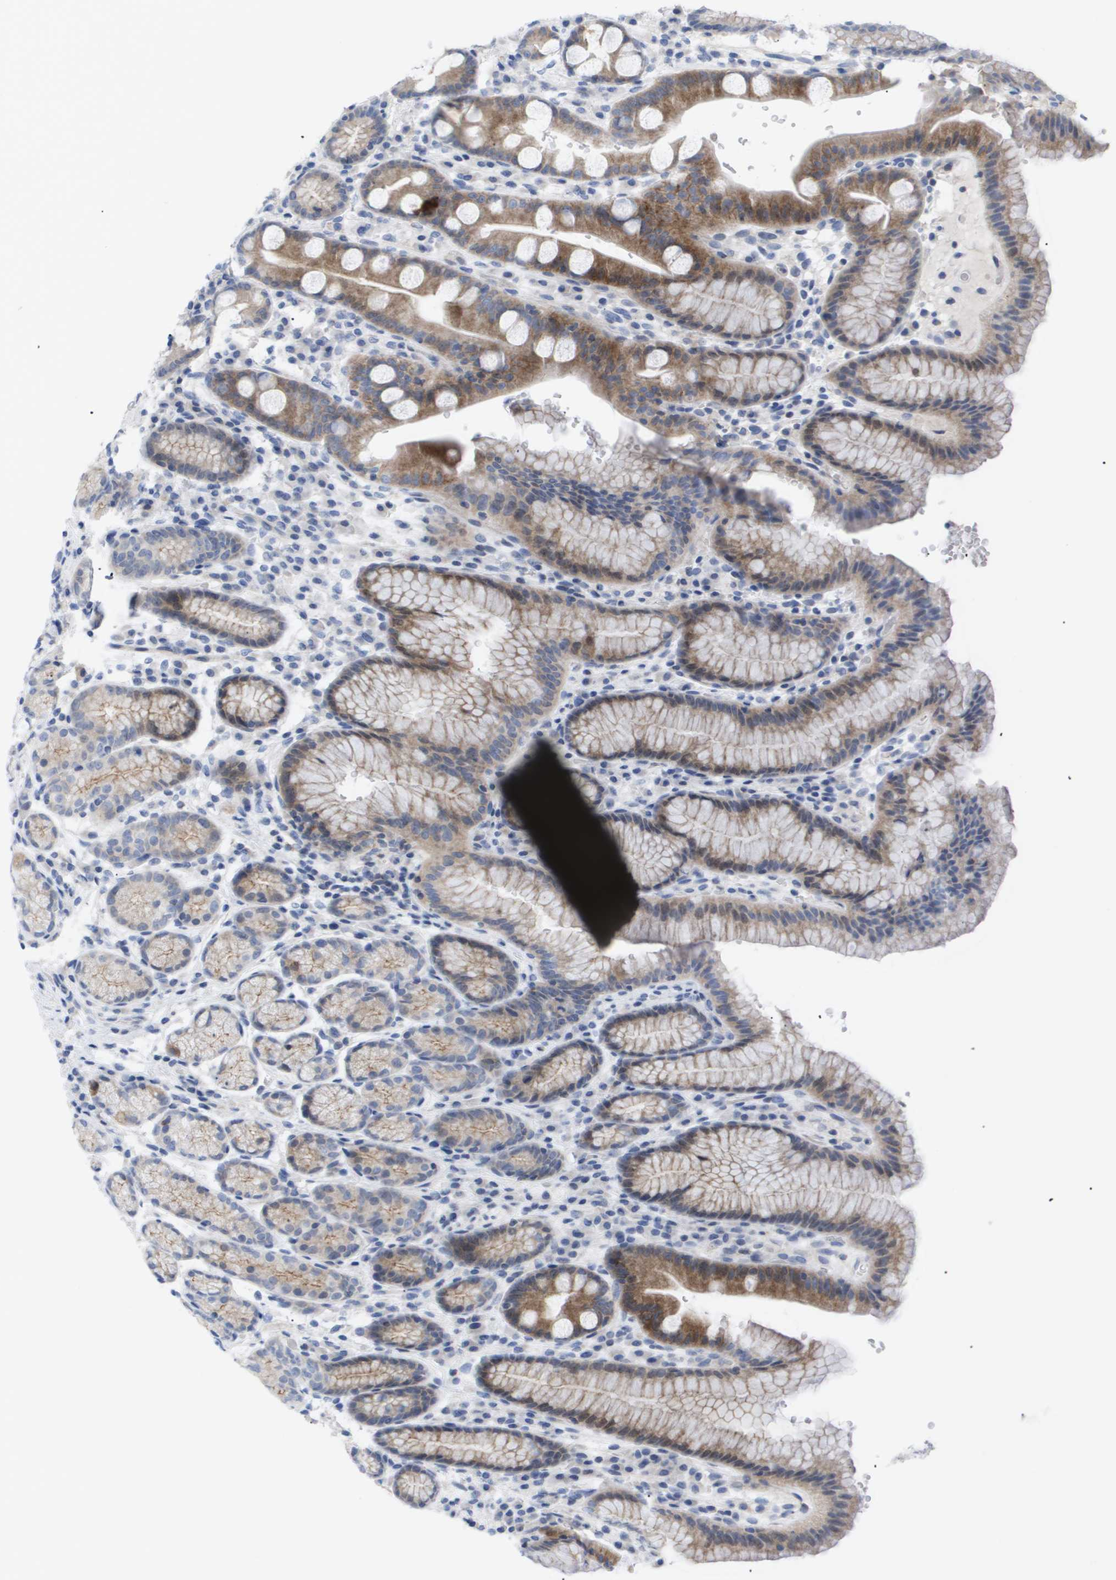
{"staining": {"intensity": "moderate", "quantity": "25%-75%", "location": "cytoplasmic/membranous"}, "tissue": "stomach", "cell_type": "Glandular cells", "image_type": "normal", "snomed": [{"axis": "morphology", "description": "Normal tissue, NOS"}, {"axis": "topography", "description": "Stomach, lower"}], "caption": "Moderate cytoplasmic/membranous expression is identified in about 25%-75% of glandular cells in benign stomach. (DAB IHC, brown staining for protein, blue staining for nuclei).", "gene": "CAV3", "patient": {"sex": "male", "age": 52}}